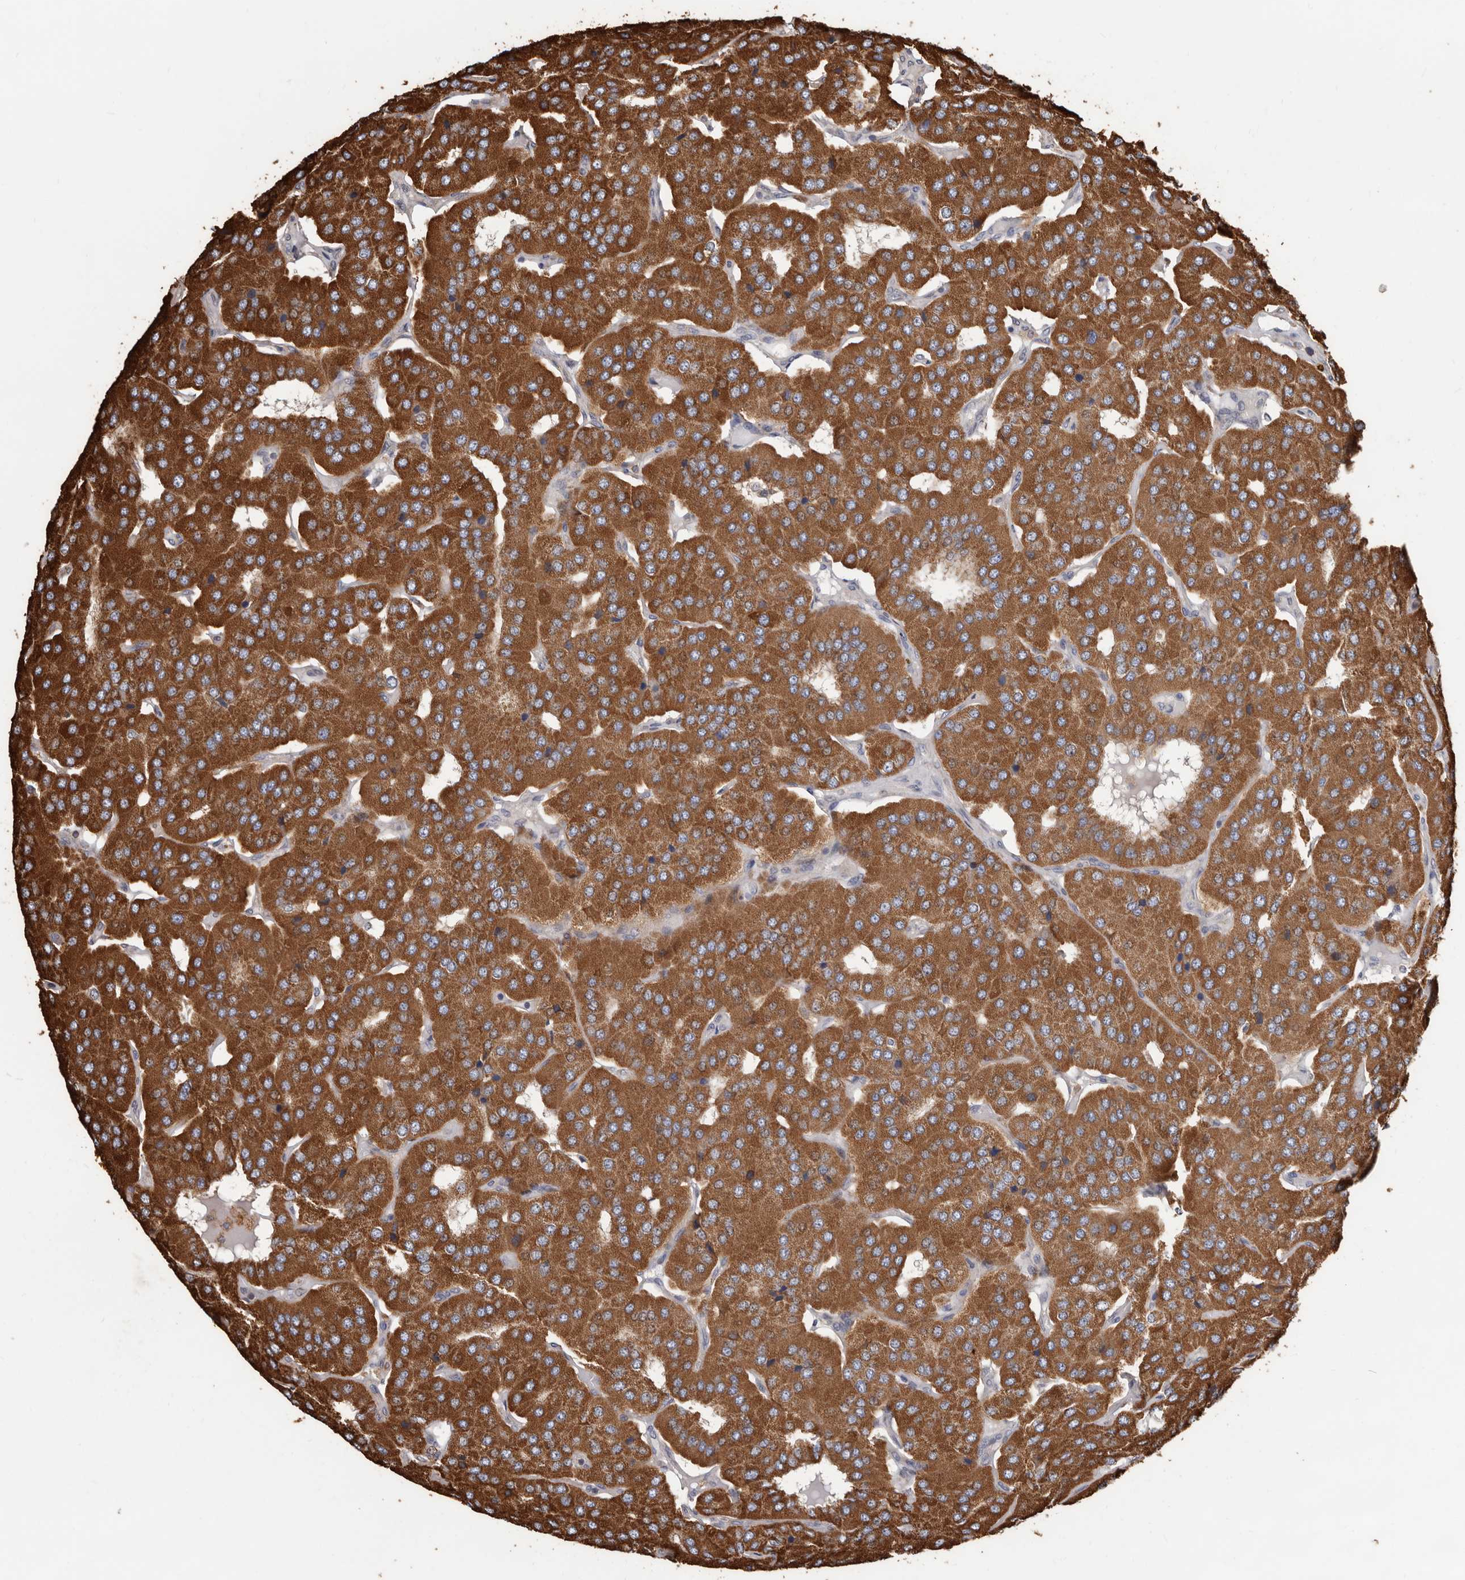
{"staining": {"intensity": "strong", "quantity": ">75%", "location": "cytoplasmic/membranous"}, "tissue": "parathyroid gland", "cell_type": "Glandular cells", "image_type": "normal", "snomed": [{"axis": "morphology", "description": "Normal tissue, NOS"}, {"axis": "morphology", "description": "Adenoma, NOS"}, {"axis": "topography", "description": "Parathyroid gland"}], "caption": "Glandular cells reveal high levels of strong cytoplasmic/membranous staining in about >75% of cells in unremarkable human parathyroid gland.", "gene": "OSGIN2", "patient": {"sex": "female", "age": 86}}